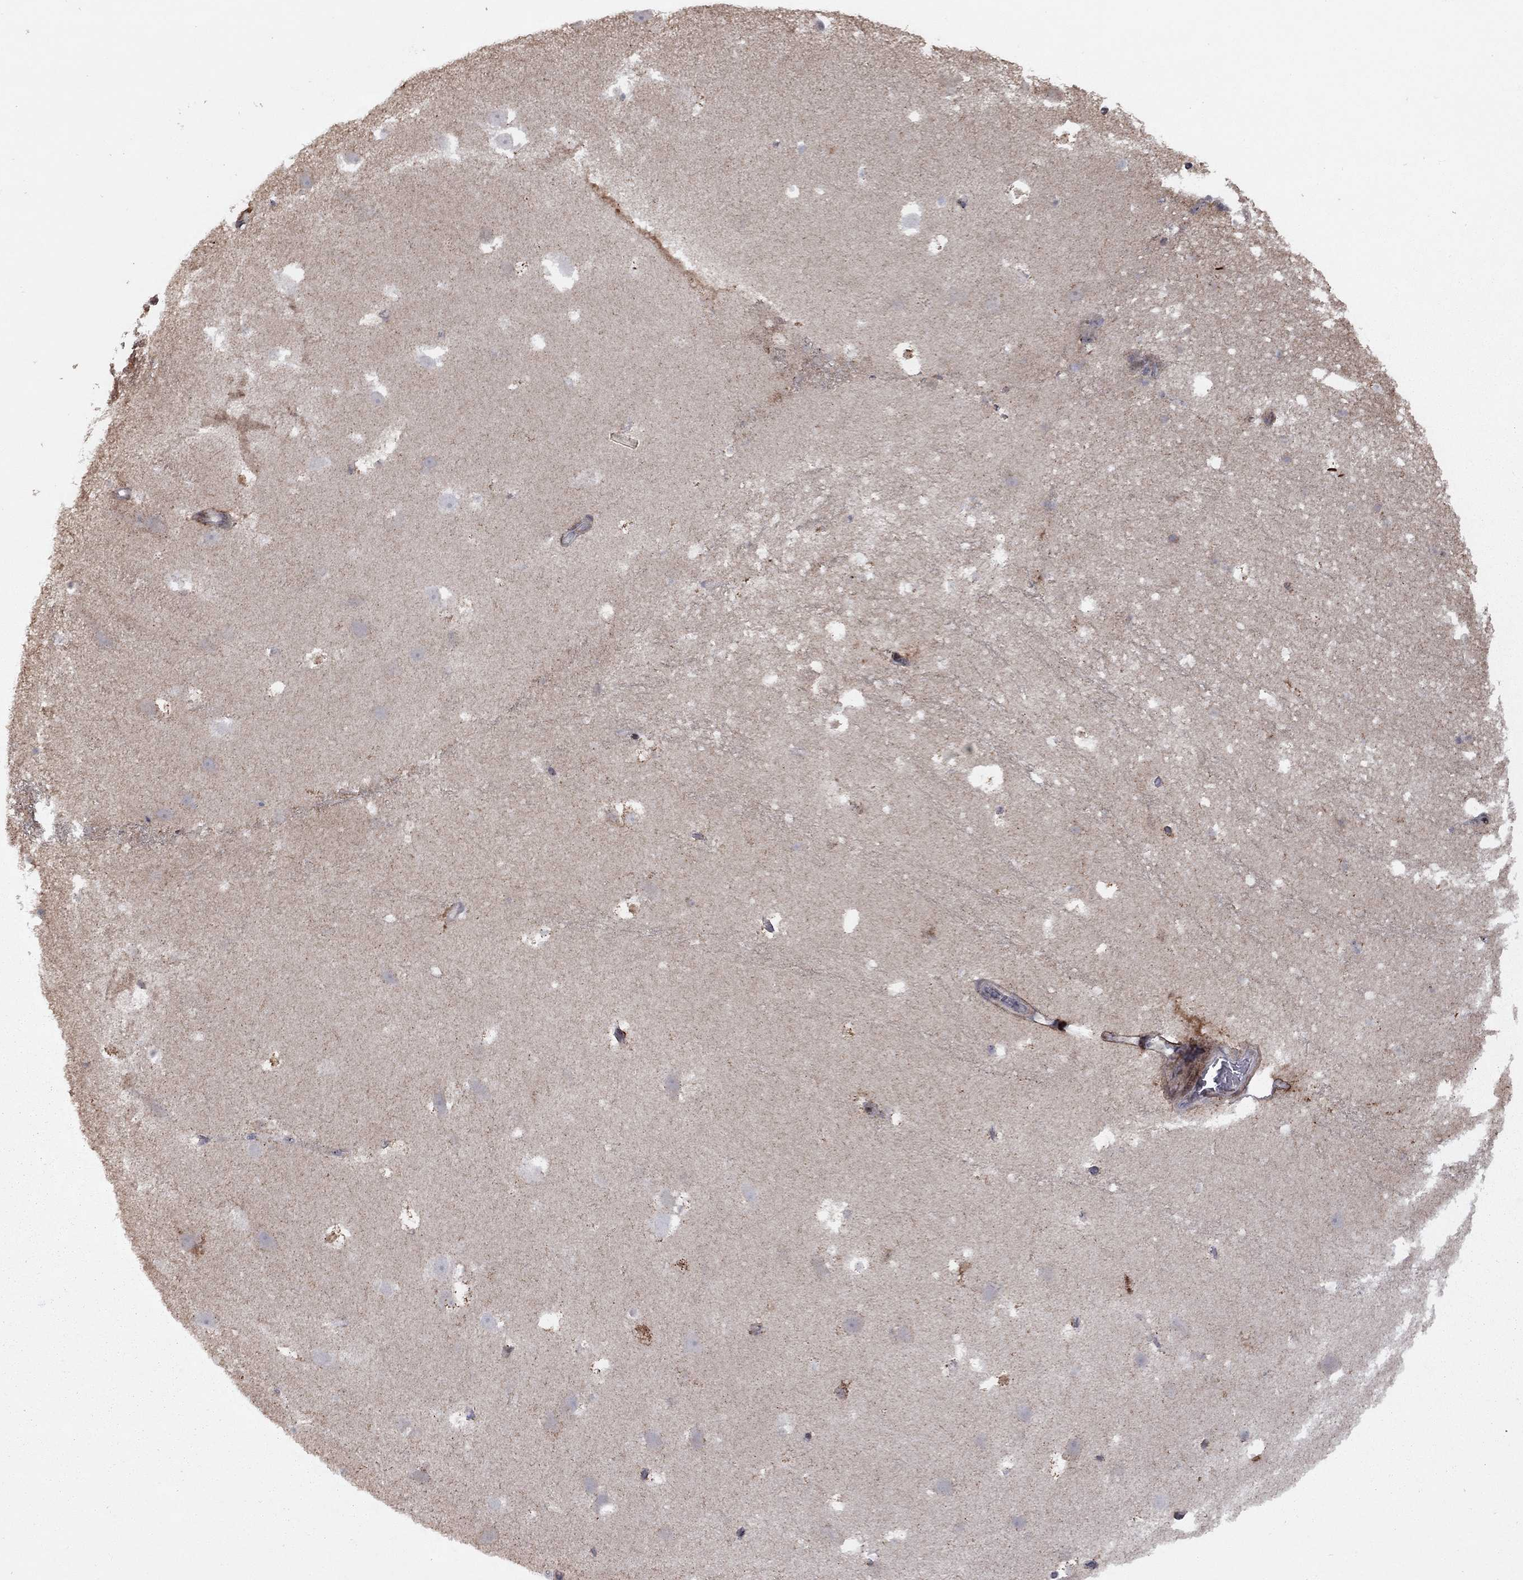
{"staining": {"intensity": "negative", "quantity": "none", "location": "none"}, "tissue": "hippocampus", "cell_type": "Glial cells", "image_type": "normal", "snomed": [{"axis": "morphology", "description": "Normal tissue, NOS"}, {"axis": "topography", "description": "Hippocampus"}], "caption": "This is a histopathology image of immunohistochemistry (IHC) staining of benign hippocampus, which shows no expression in glial cells. (DAB immunohistochemistry (IHC), high magnification).", "gene": "DUSP7", "patient": {"sex": "male", "age": 26}}